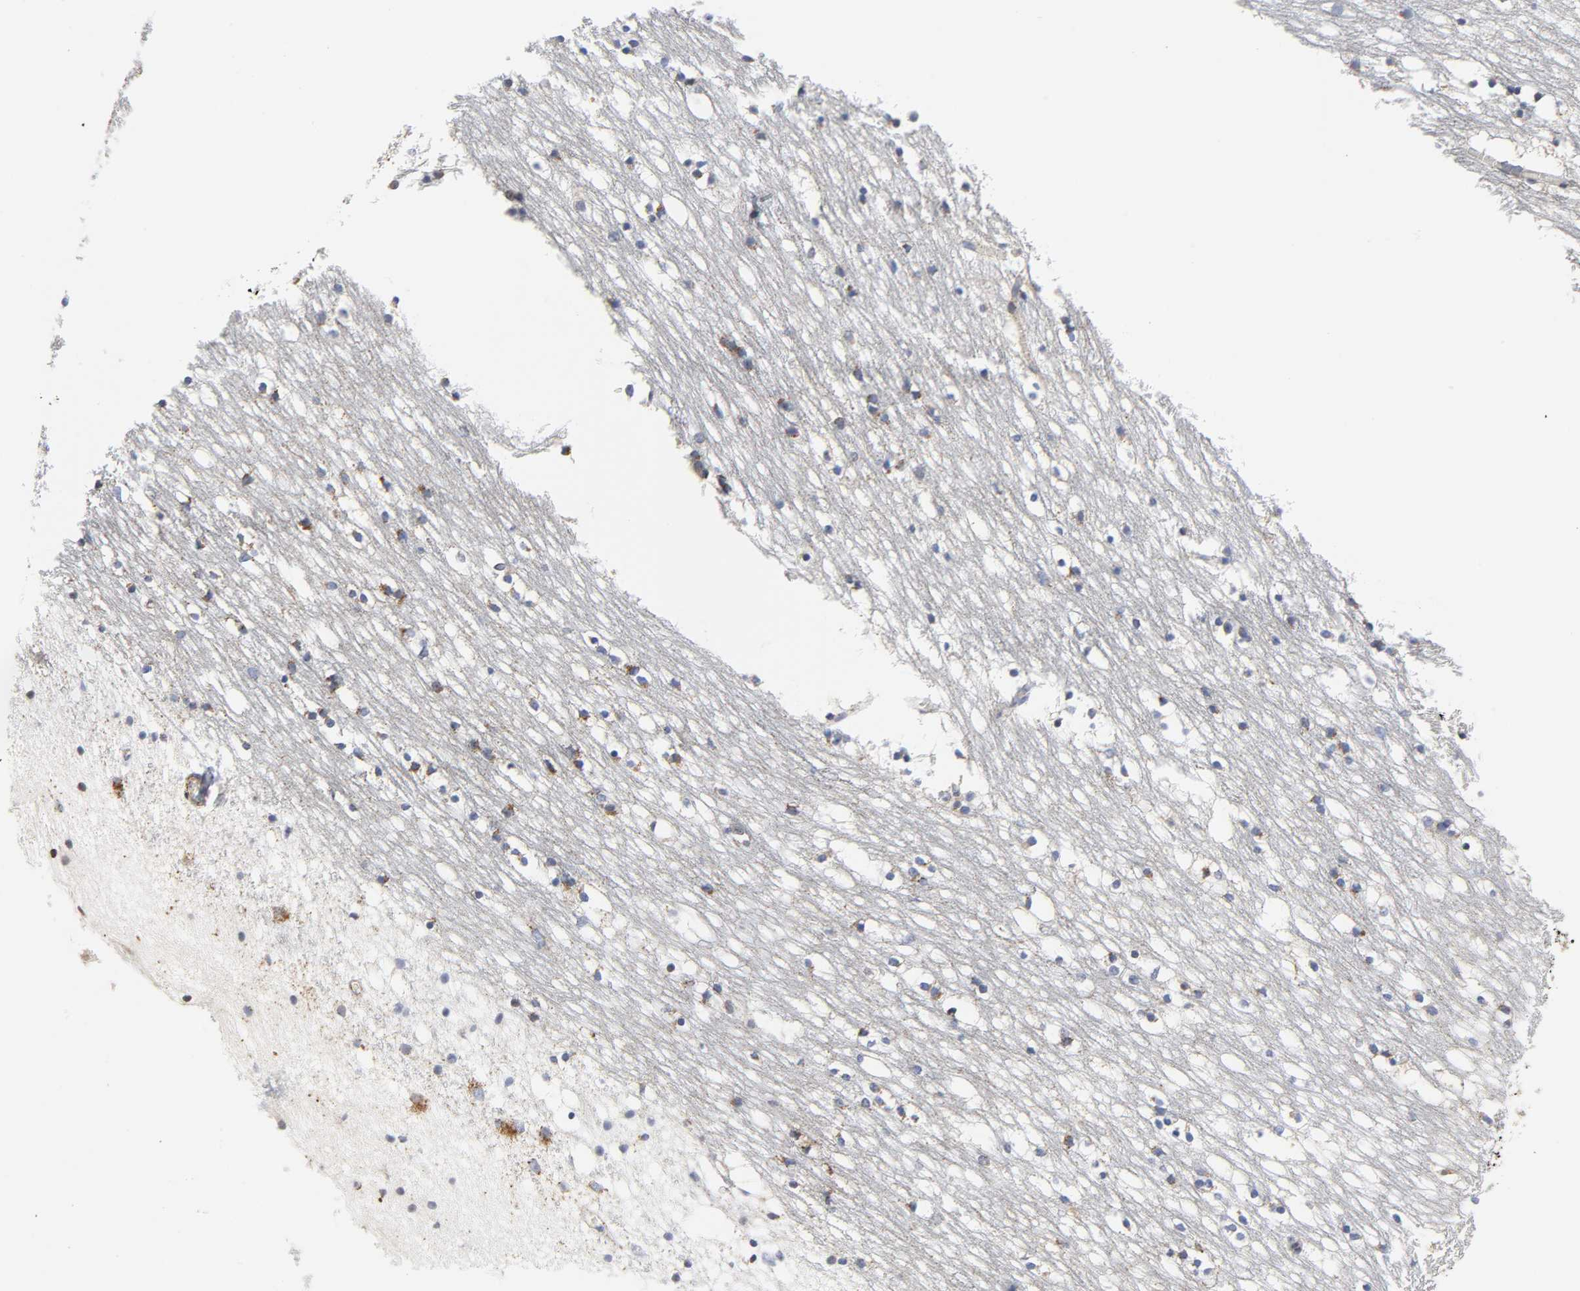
{"staining": {"intensity": "moderate", "quantity": "25%-75%", "location": "cytoplasmic/membranous"}, "tissue": "caudate", "cell_type": "Glial cells", "image_type": "normal", "snomed": [{"axis": "morphology", "description": "Normal tissue, NOS"}, {"axis": "topography", "description": "Lateral ventricle wall"}], "caption": "Immunohistochemistry (IHC) (DAB) staining of normal caudate shows moderate cytoplasmic/membranous protein staining in approximately 25%-75% of glial cells. (DAB (3,3'-diaminobenzidine) IHC, brown staining for protein, blue staining for nuclei).", "gene": "CYCS", "patient": {"sex": "male", "age": 45}}